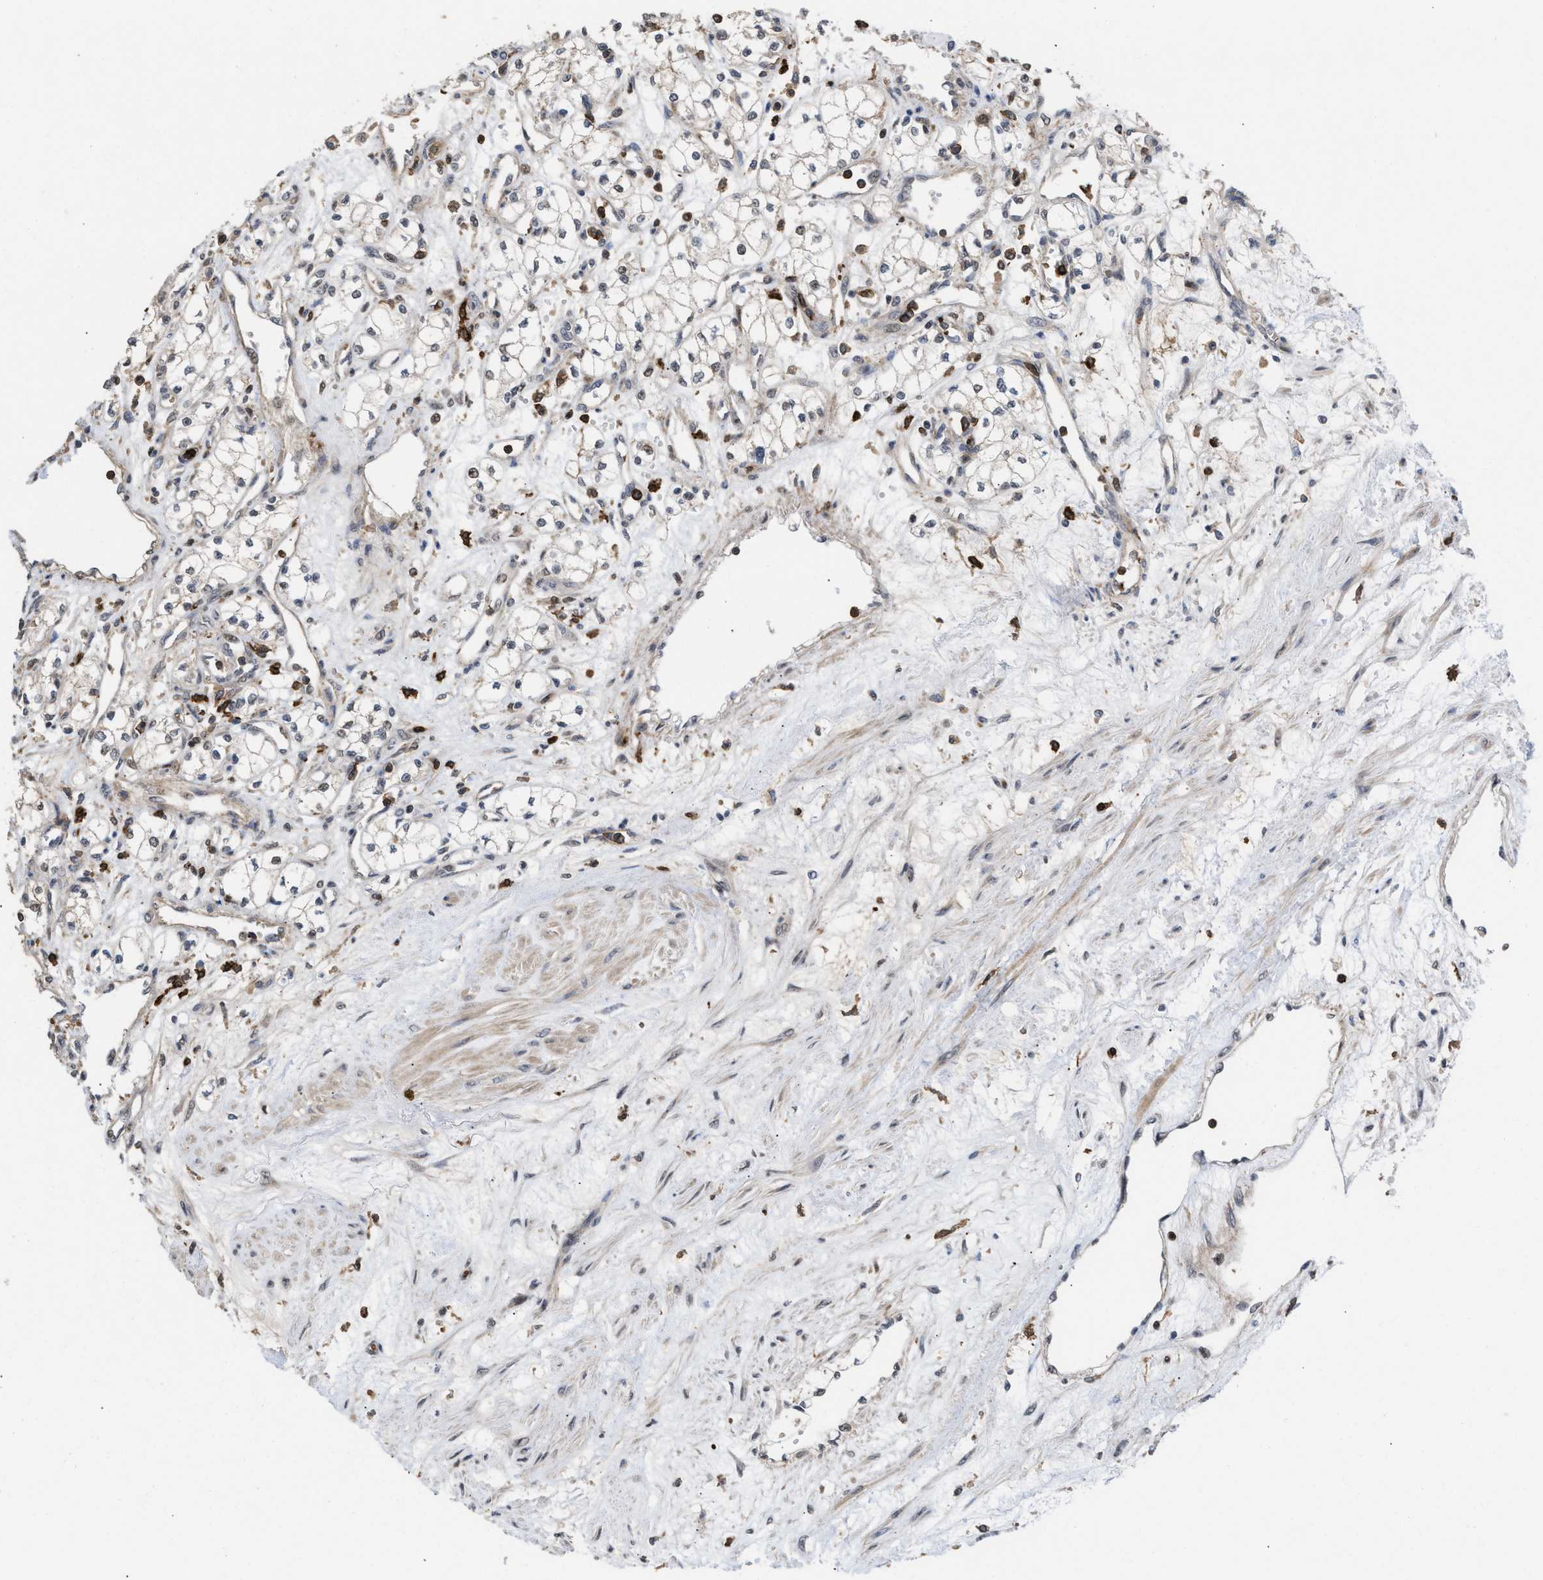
{"staining": {"intensity": "weak", "quantity": "<25%", "location": "cytoplasmic/membranous"}, "tissue": "renal cancer", "cell_type": "Tumor cells", "image_type": "cancer", "snomed": [{"axis": "morphology", "description": "Adenocarcinoma, NOS"}, {"axis": "topography", "description": "Kidney"}], "caption": "Immunohistochemistry (IHC) of human adenocarcinoma (renal) exhibits no expression in tumor cells.", "gene": "PTPRE", "patient": {"sex": "male", "age": 59}}